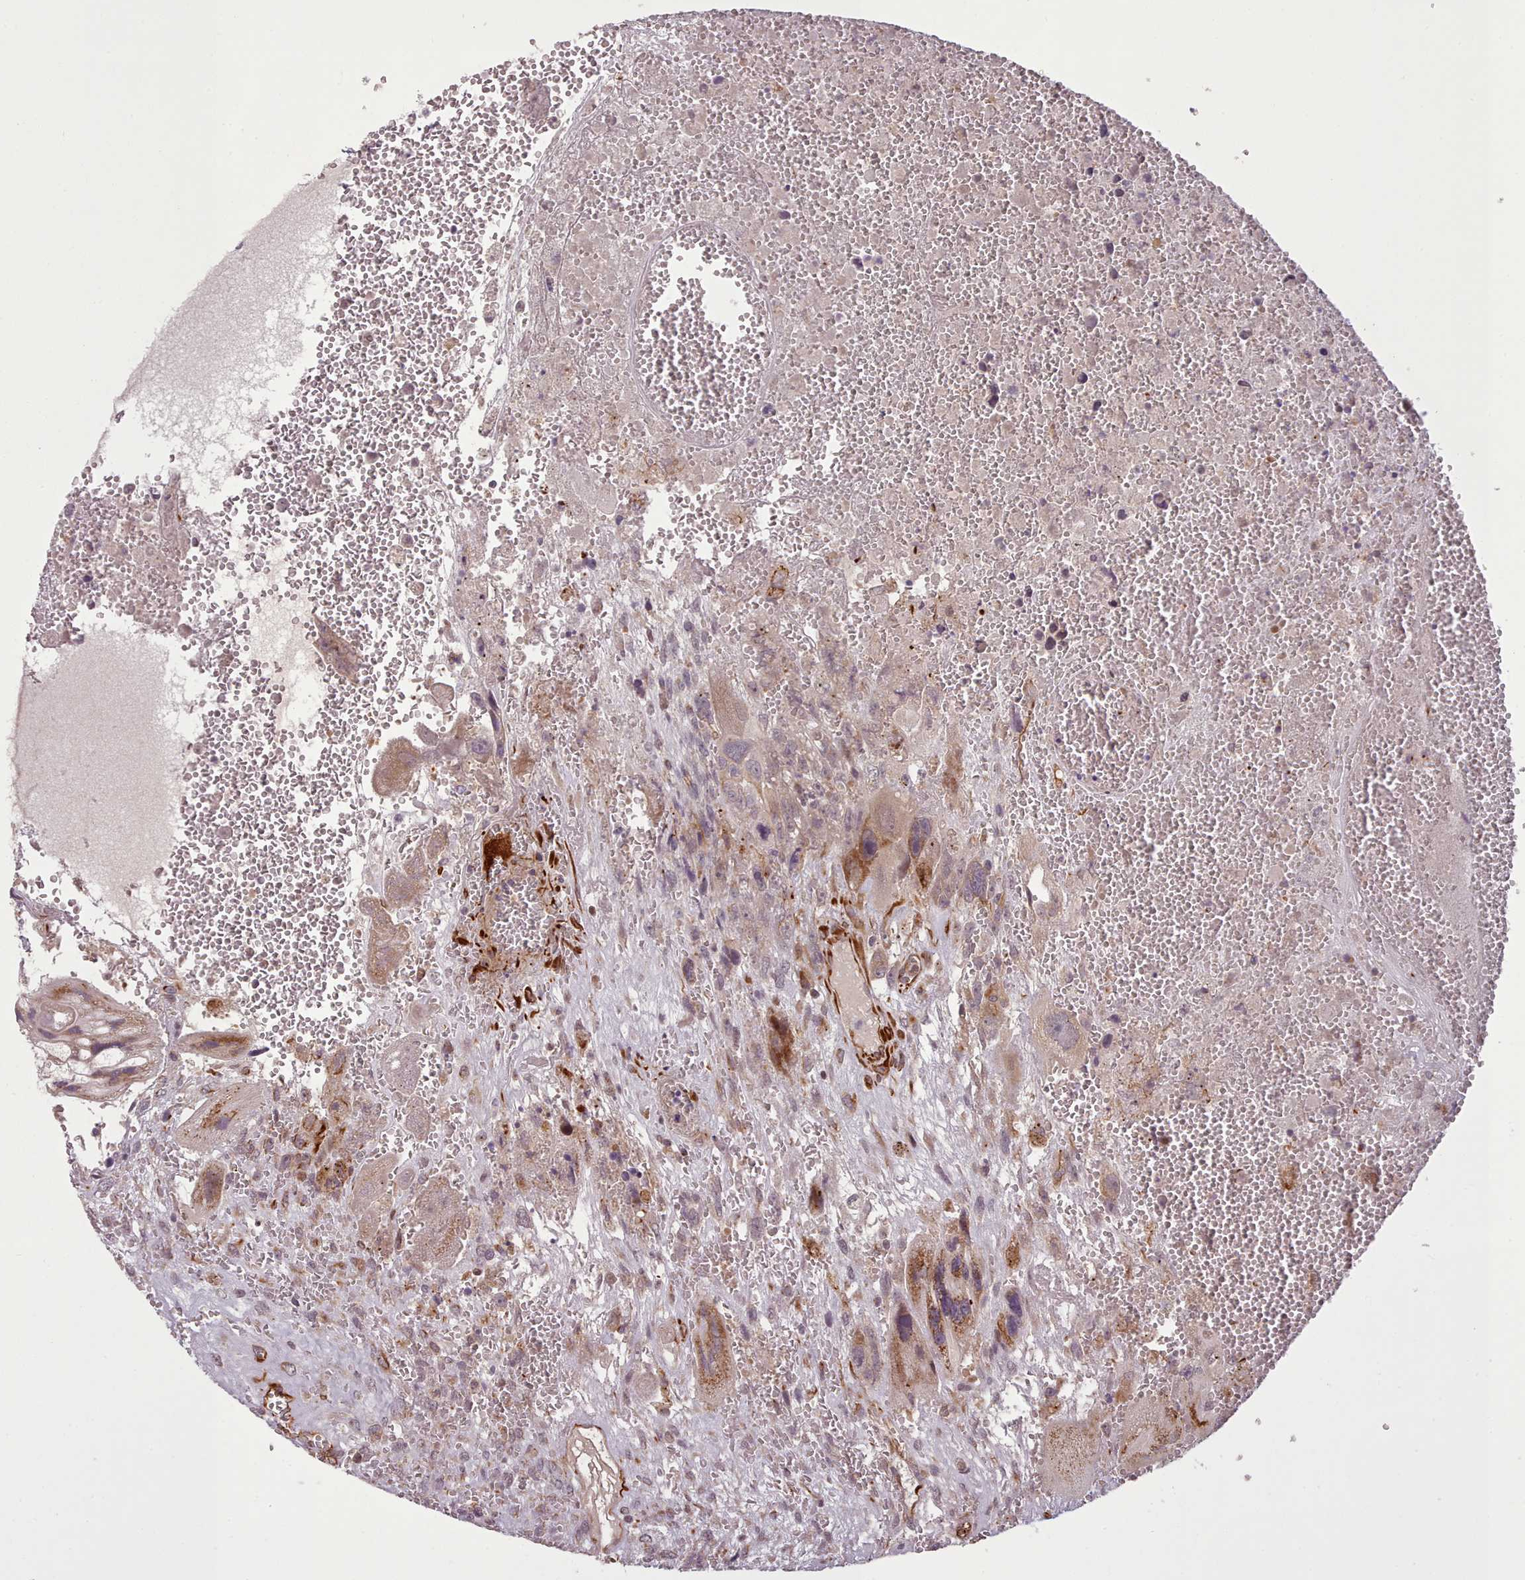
{"staining": {"intensity": "strong", "quantity": "<25%", "location": "cytoplasmic/membranous"}, "tissue": "testis cancer", "cell_type": "Tumor cells", "image_type": "cancer", "snomed": [{"axis": "morphology", "description": "Carcinoma, Embryonal, NOS"}, {"axis": "topography", "description": "Testis"}], "caption": "This image exhibits immunohistochemistry staining of testis cancer, with medium strong cytoplasmic/membranous positivity in approximately <25% of tumor cells.", "gene": "GBGT1", "patient": {"sex": "male", "age": 28}}